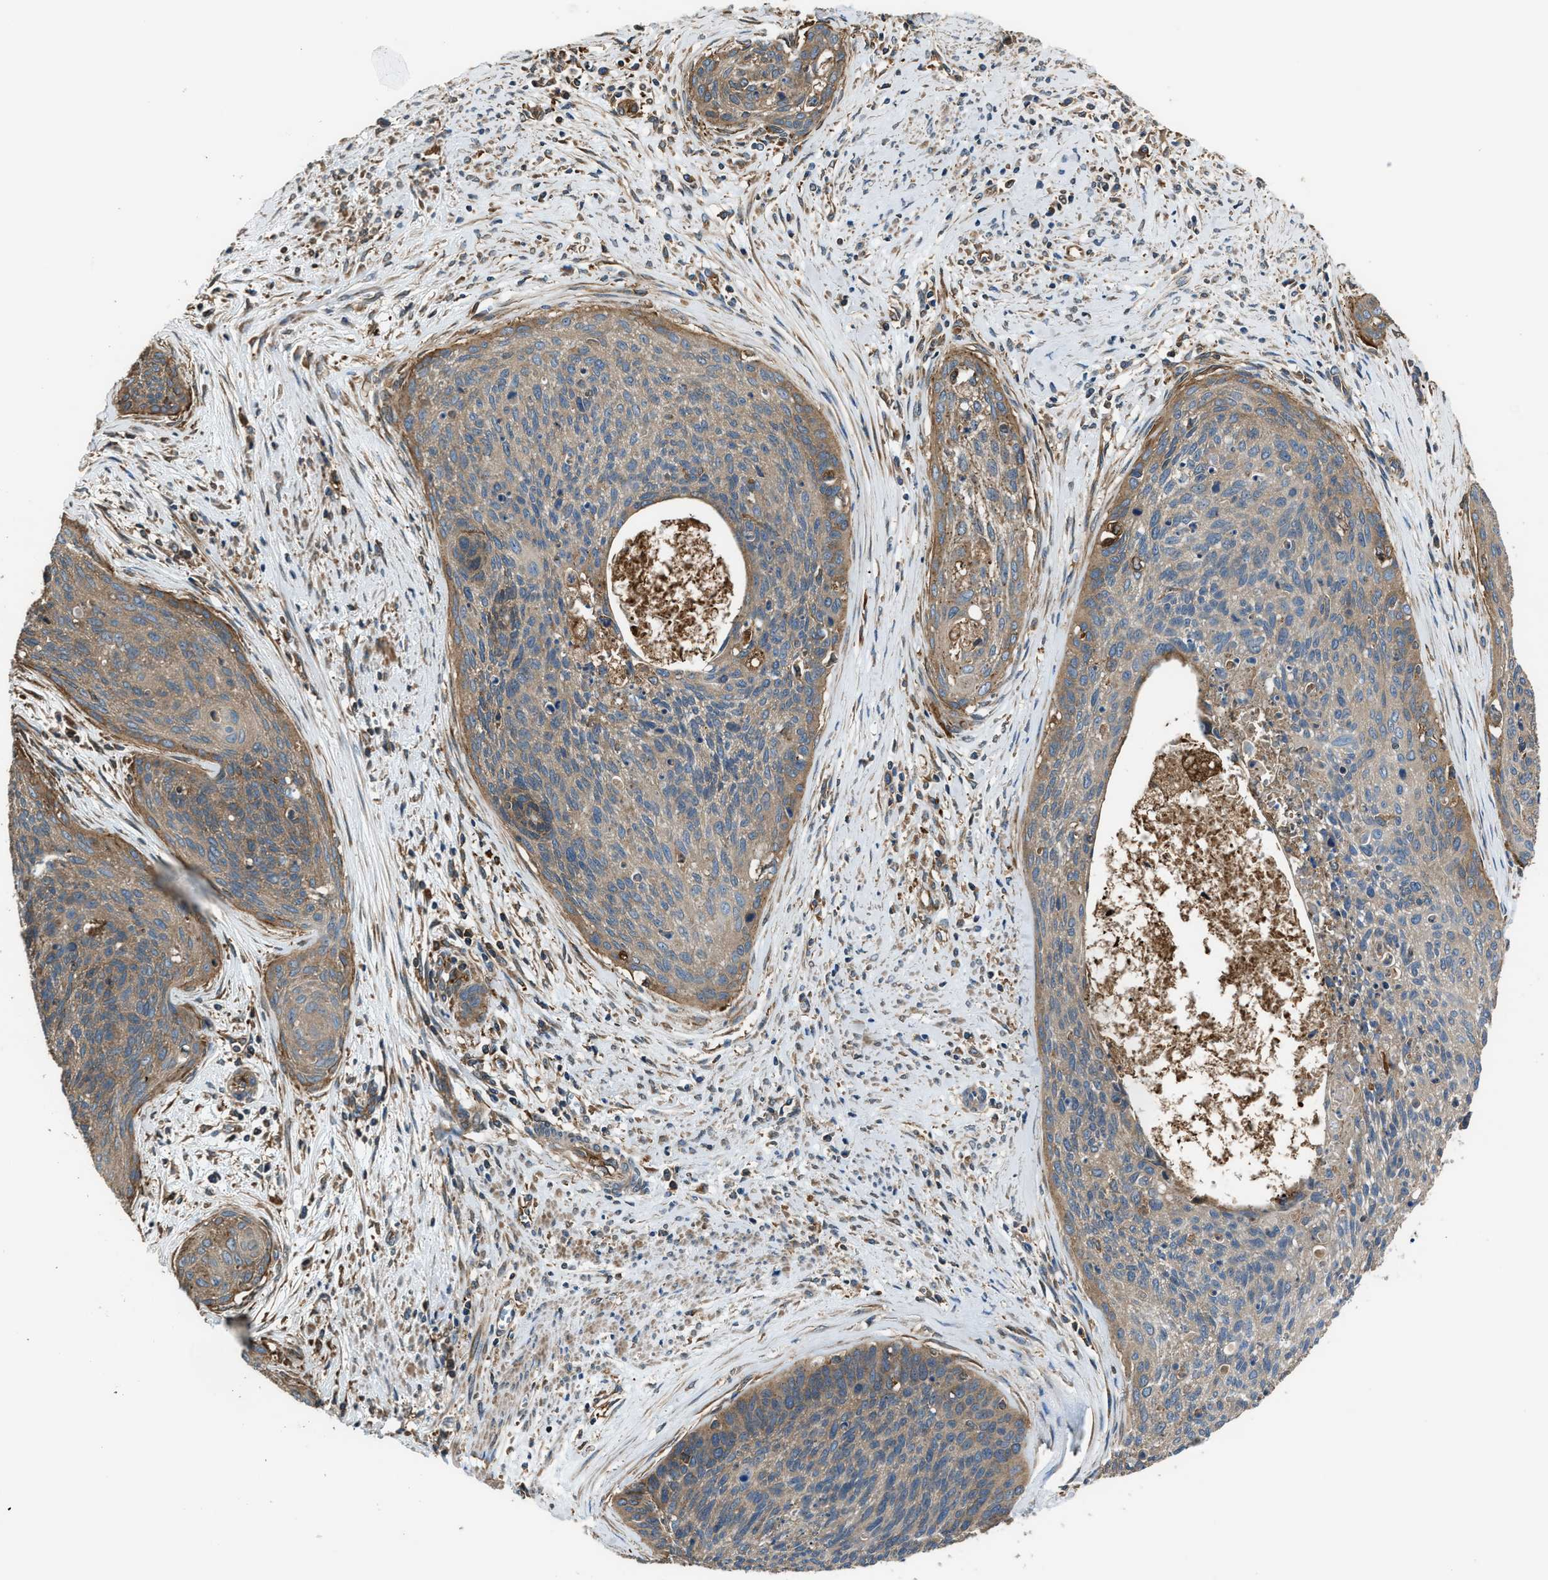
{"staining": {"intensity": "moderate", "quantity": "<25%", "location": "cytoplasmic/membranous"}, "tissue": "cervical cancer", "cell_type": "Tumor cells", "image_type": "cancer", "snomed": [{"axis": "morphology", "description": "Squamous cell carcinoma, NOS"}, {"axis": "topography", "description": "Cervix"}], "caption": "IHC photomicrograph of neoplastic tissue: human squamous cell carcinoma (cervical) stained using immunohistochemistry shows low levels of moderate protein expression localized specifically in the cytoplasmic/membranous of tumor cells, appearing as a cytoplasmic/membranous brown color.", "gene": "ATIC", "patient": {"sex": "female", "age": 55}}